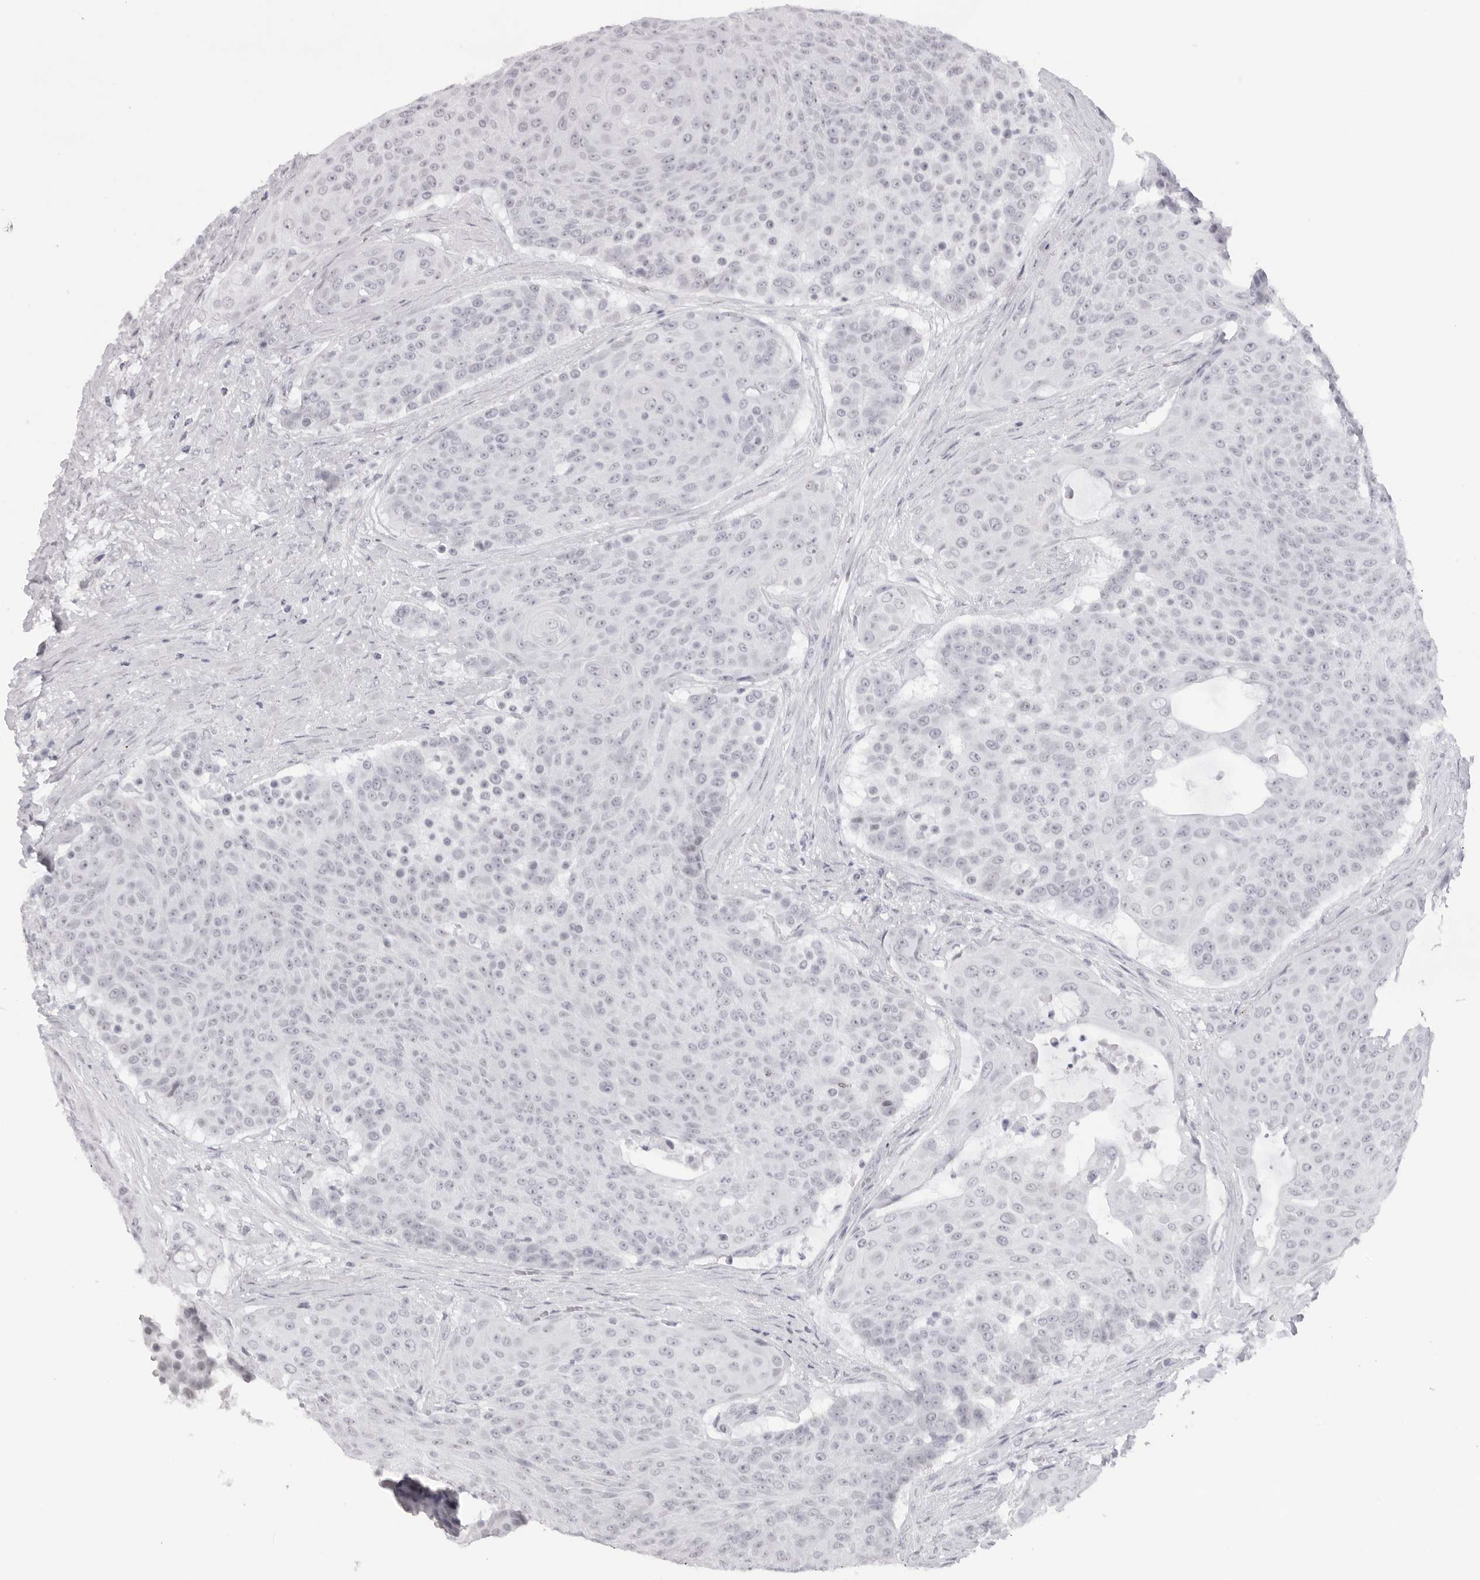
{"staining": {"intensity": "negative", "quantity": "none", "location": "none"}, "tissue": "urothelial cancer", "cell_type": "Tumor cells", "image_type": "cancer", "snomed": [{"axis": "morphology", "description": "Urothelial carcinoma, High grade"}, {"axis": "topography", "description": "Urinary bladder"}], "caption": "The image shows no significant staining in tumor cells of urothelial cancer.", "gene": "KLK12", "patient": {"sex": "female", "age": 63}}